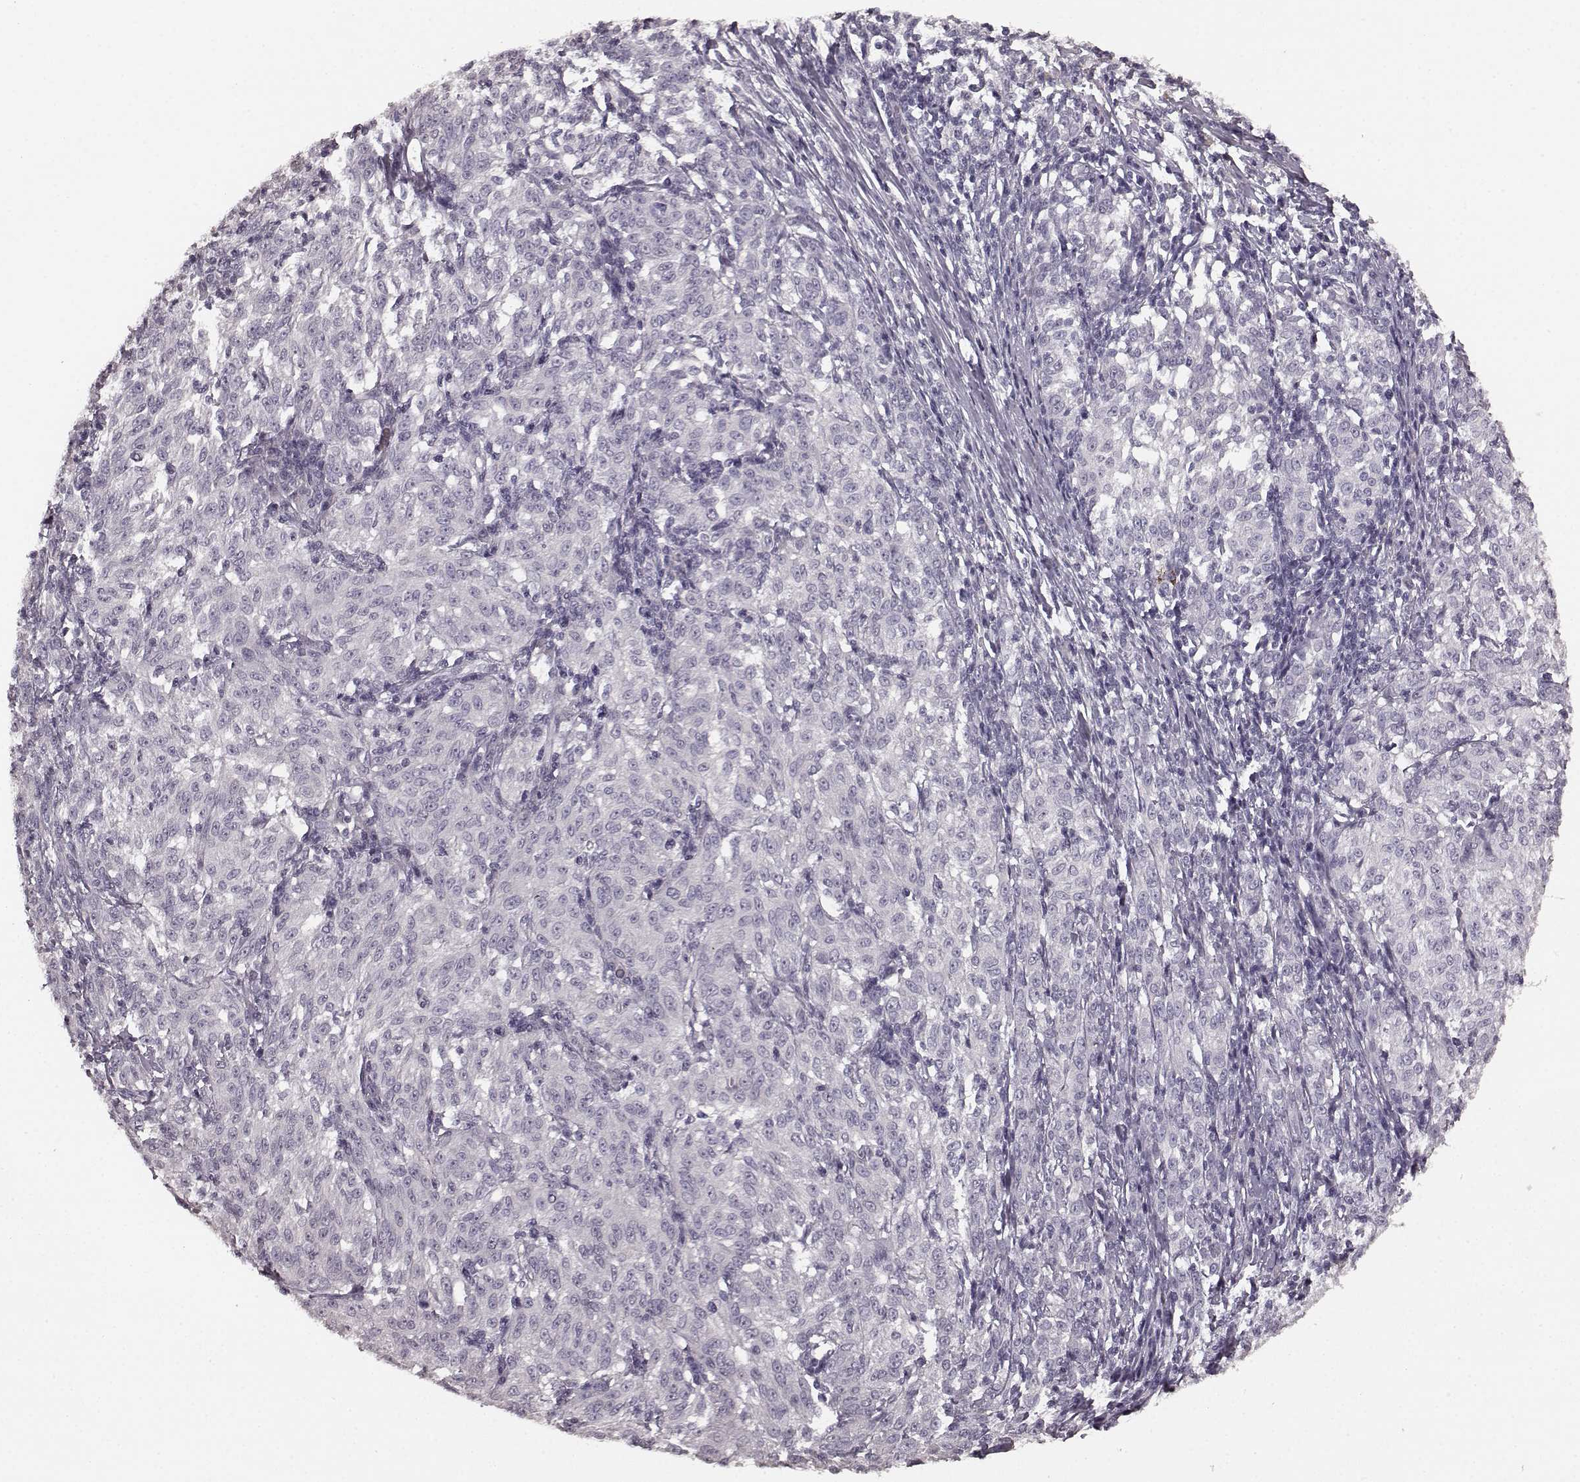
{"staining": {"intensity": "negative", "quantity": "none", "location": "none"}, "tissue": "melanoma", "cell_type": "Tumor cells", "image_type": "cancer", "snomed": [{"axis": "morphology", "description": "Malignant melanoma, NOS"}, {"axis": "topography", "description": "Skin"}], "caption": "Immunohistochemical staining of human malignant melanoma exhibits no significant expression in tumor cells.", "gene": "RIT2", "patient": {"sex": "female", "age": 72}}